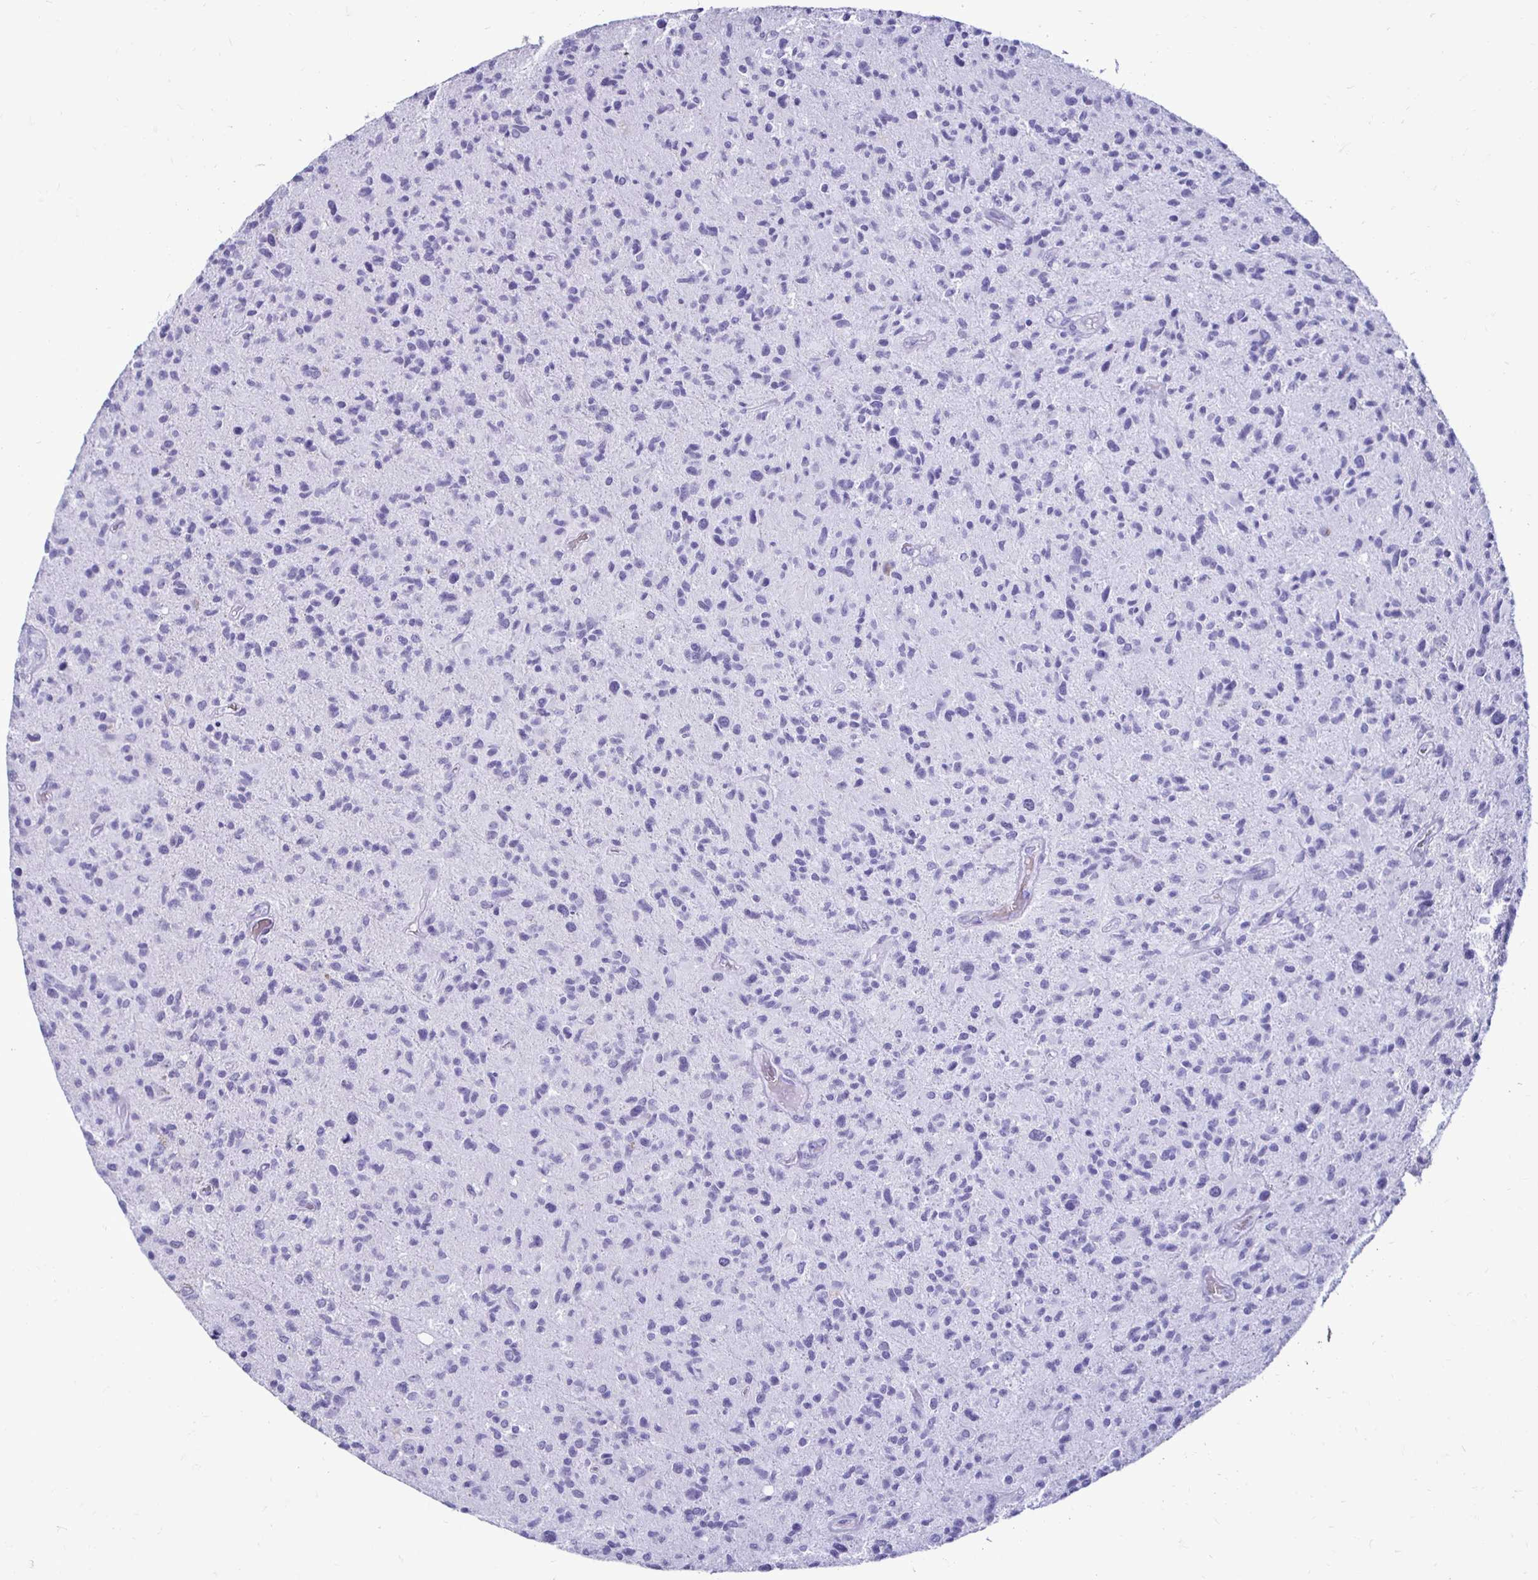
{"staining": {"intensity": "negative", "quantity": "none", "location": "none"}, "tissue": "glioma", "cell_type": "Tumor cells", "image_type": "cancer", "snomed": [{"axis": "morphology", "description": "Glioma, malignant, High grade"}, {"axis": "topography", "description": "Brain"}], "caption": "Histopathology image shows no significant protein expression in tumor cells of glioma.", "gene": "RHBDL3", "patient": {"sex": "female", "age": 70}}